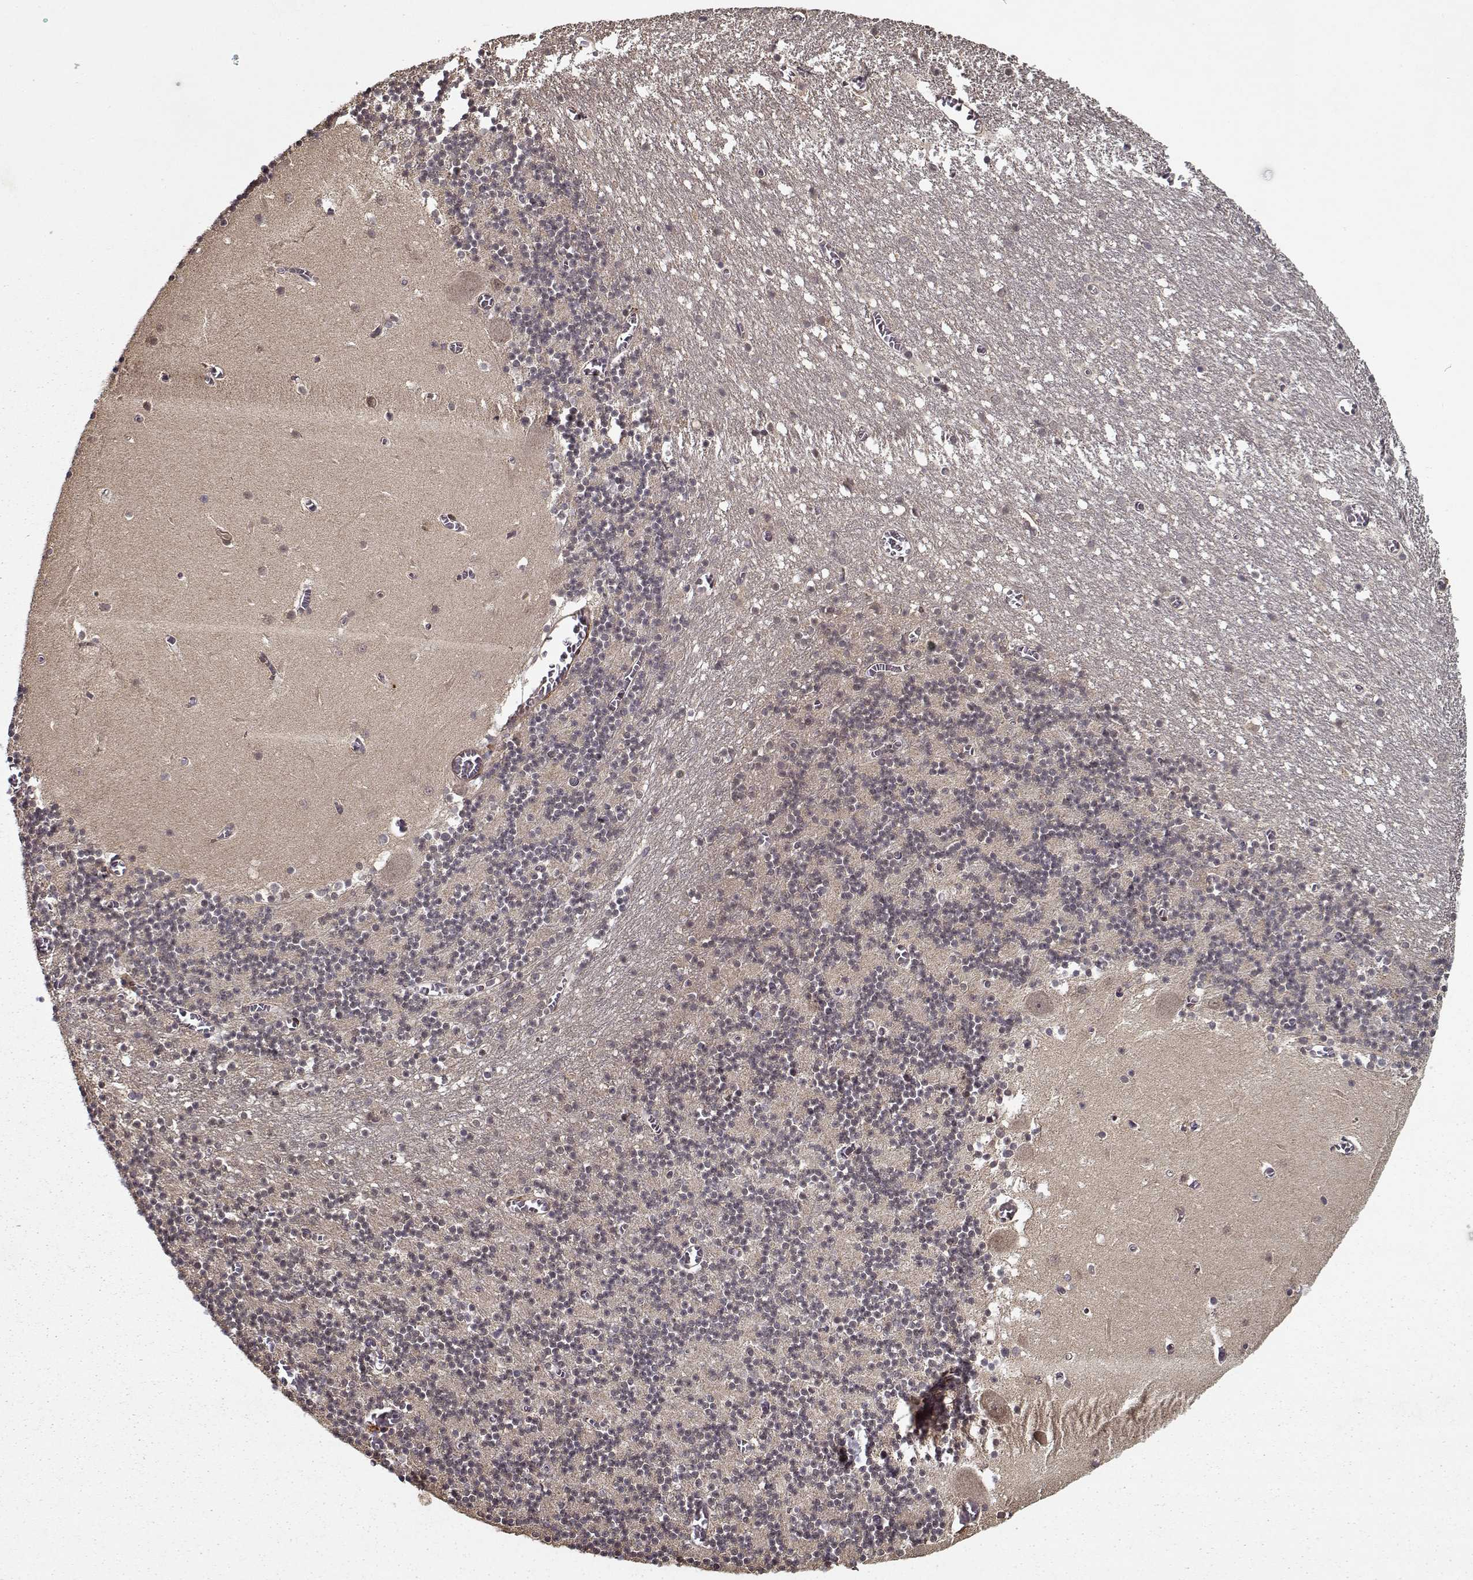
{"staining": {"intensity": "moderate", "quantity": "<25%", "location": "cytoplasmic/membranous"}, "tissue": "cerebellum", "cell_type": "Cells in granular layer", "image_type": "normal", "snomed": [{"axis": "morphology", "description": "Normal tissue, NOS"}, {"axis": "topography", "description": "Cerebellum"}], "caption": "Moderate cytoplasmic/membranous staining is present in about <25% of cells in granular layer in unremarkable cerebellum. The staining was performed using DAB, with brown indicating positive protein expression. Nuclei are stained blue with hematoxylin.", "gene": "PPP1R12A", "patient": {"sex": "female", "age": 28}}